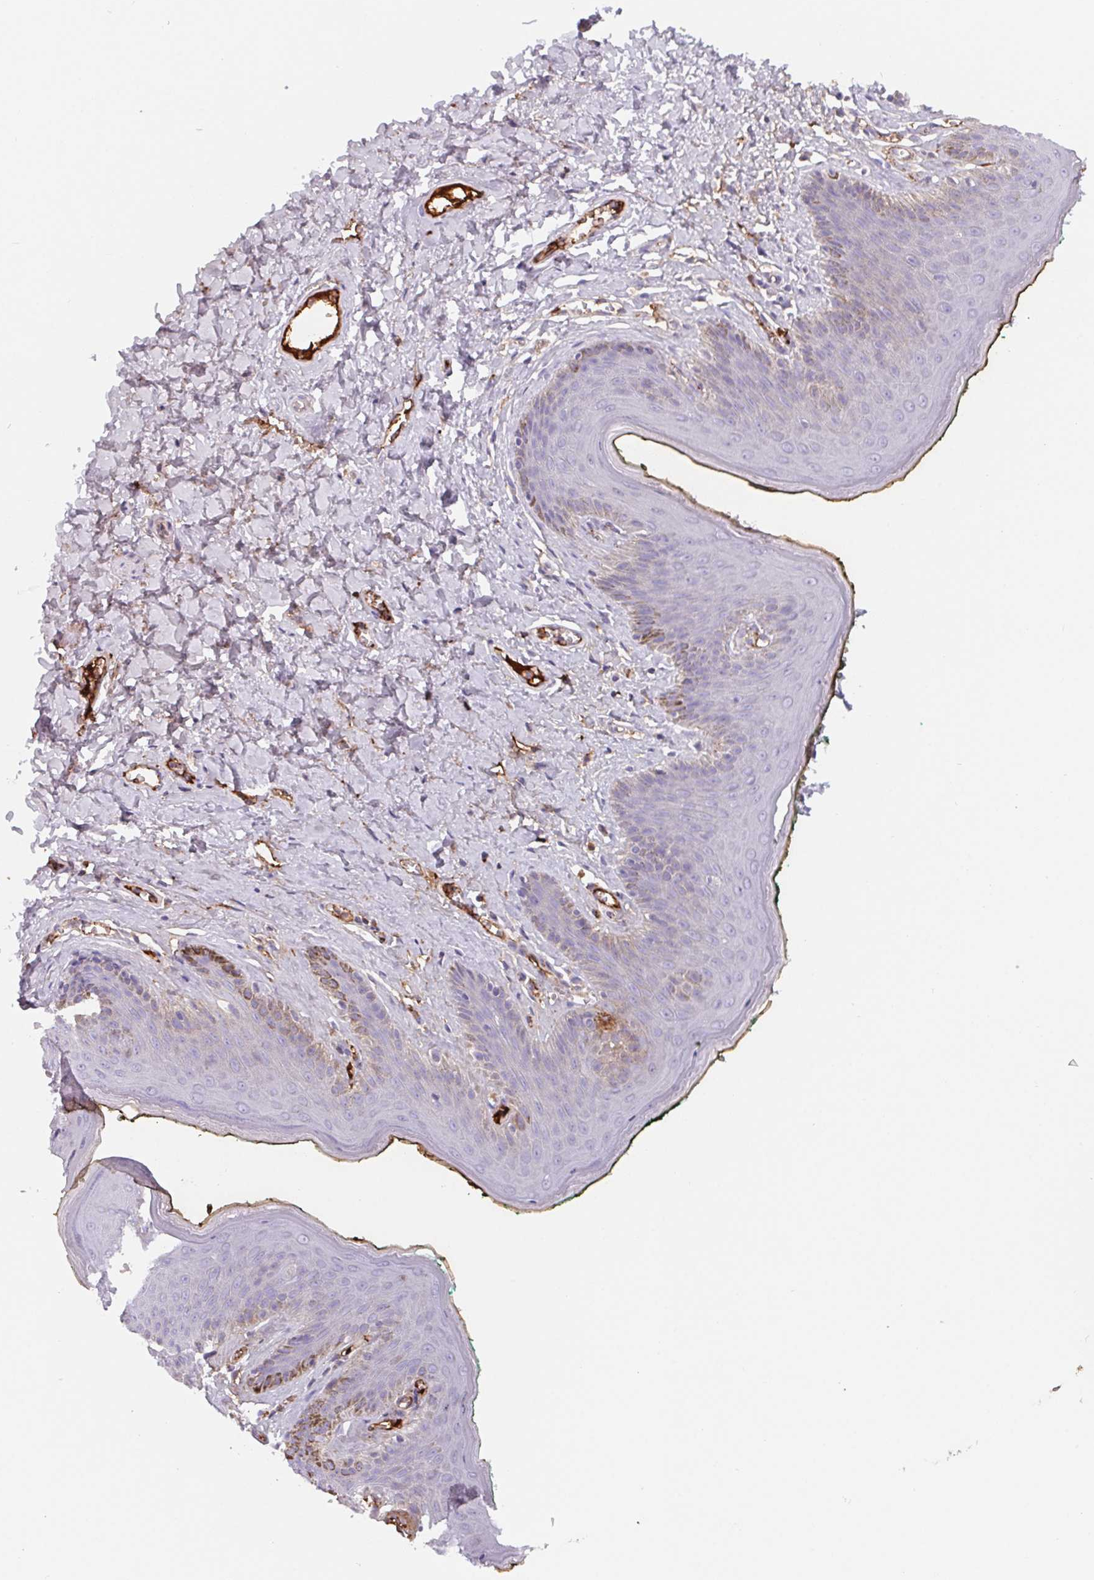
{"staining": {"intensity": "moderate", "quantity": "<25%", "location": "cytoplasmic/membranous"}, "tissue": "skin", "cell_type": "Epidermal cells", "image_type": "normal", "snomed": [{"axis": "morphology", "description": "Normal tissue, NOS"}, {"axis": "topography", "description": "Vulva"}, {"axis": "topography", "description": "Peripheral nerve tissue"}], "caption": "A brown stain shows moderate cytoplasmic/membranous staining of a protein in epidermal cells of normal human skin. The staining was performed using DAB to visualize the protein expression in brown, while the nuclei were stained in blue with hematoxylin (Magnification: 20x).", "gene": "LPA", "patient": {"sex": "female", "age": 66}}